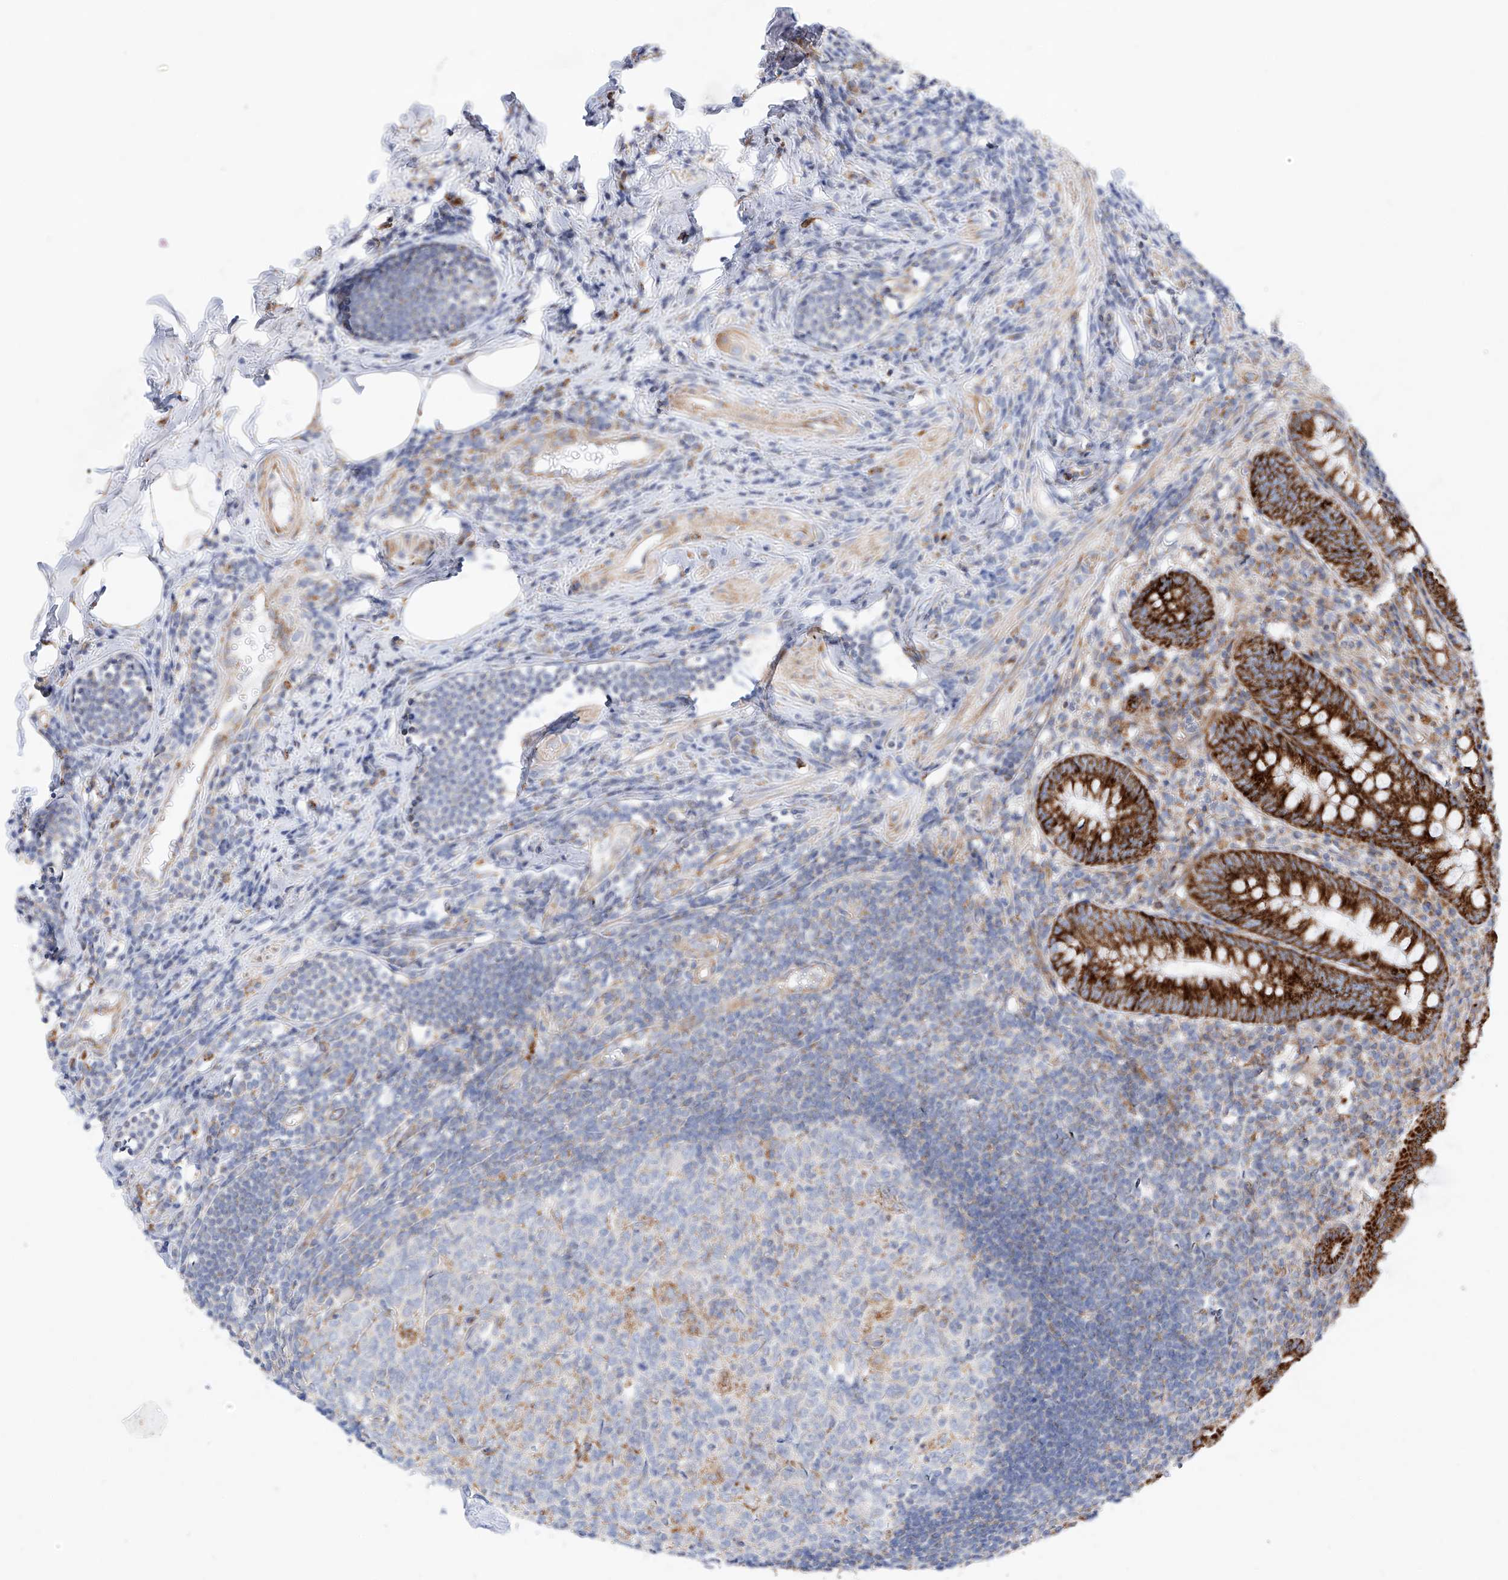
{"staining": {"intensity": "strong", "quantity": ">75%", "location": "cytoplasmic/membranous"}, "tissue": "appendix", "cell_type": "Glandular cells", "image_type": "normal", "snomed": [{"axis": "morphology", "description": "Normal tissue, NOS"}, {"axis": "topography", "description": "Appendix"}], "caption": "Glandular cells show high levels of strong cytoplasmic/membranous staining in approximately >75% of cells in normal appendix. (Stains: DAB in brown, nuclei in blue, Microscopy: brightfield microscopy at high magnification).", "gene": "CST9", "patient": {"sex": "female", "age": 54}}